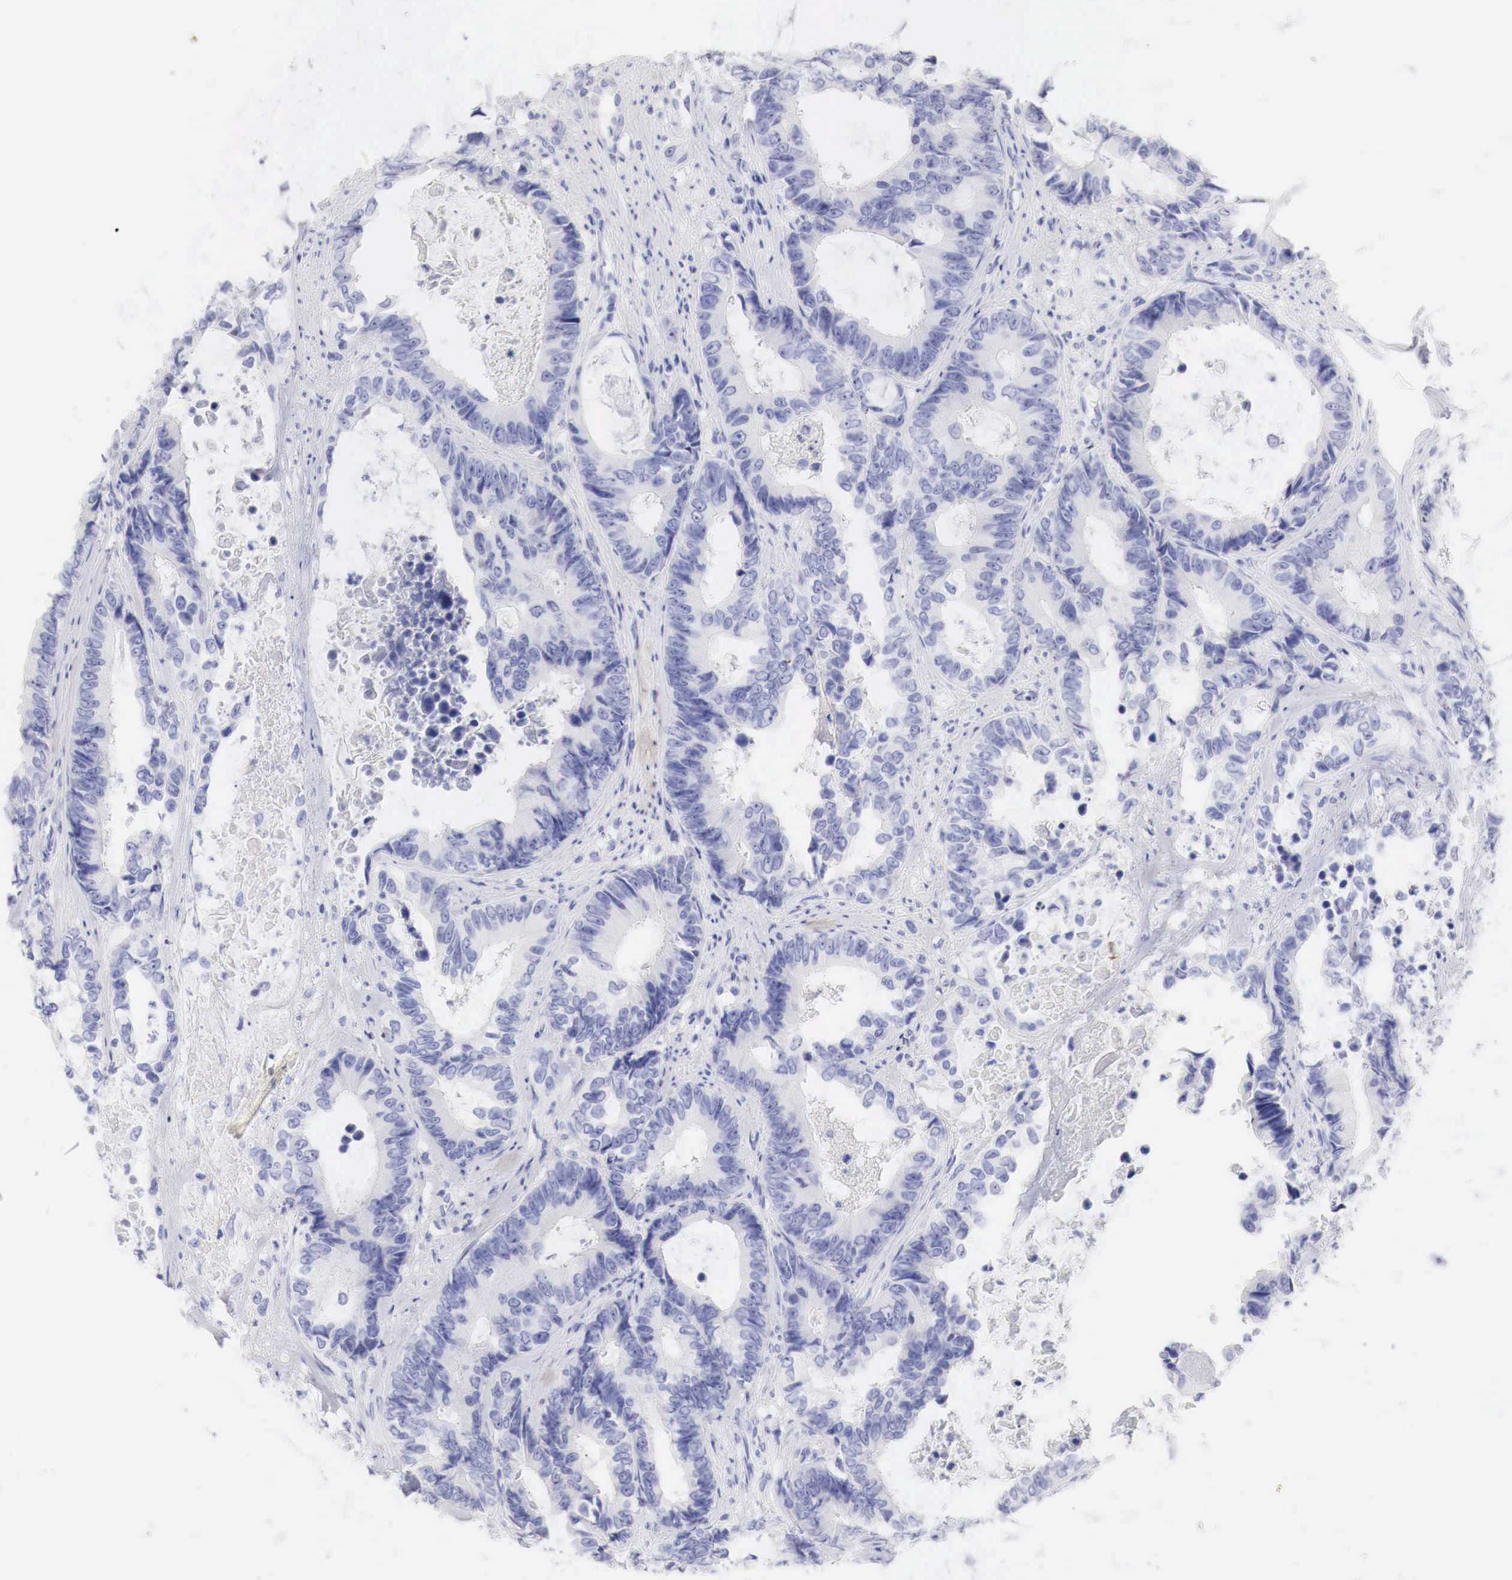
{"staining": {"intensity": "negative", "quantity": "none", "location": "none"}, "tissue": "colorectal cancer", "cell_type": "Tumor cells", "image_type": "cancer", "snomed": [{"axis": "morphology", "description": "Adenocarcinoma, NOS"}, {"axis": "topography", "description": "Rectum"}], "caption": "Tumor cells are negative for brown protein staining in adenocarcinoma (colorectal).", "gene": "TYR", "patient": {"sex": "female", "age": 98}}